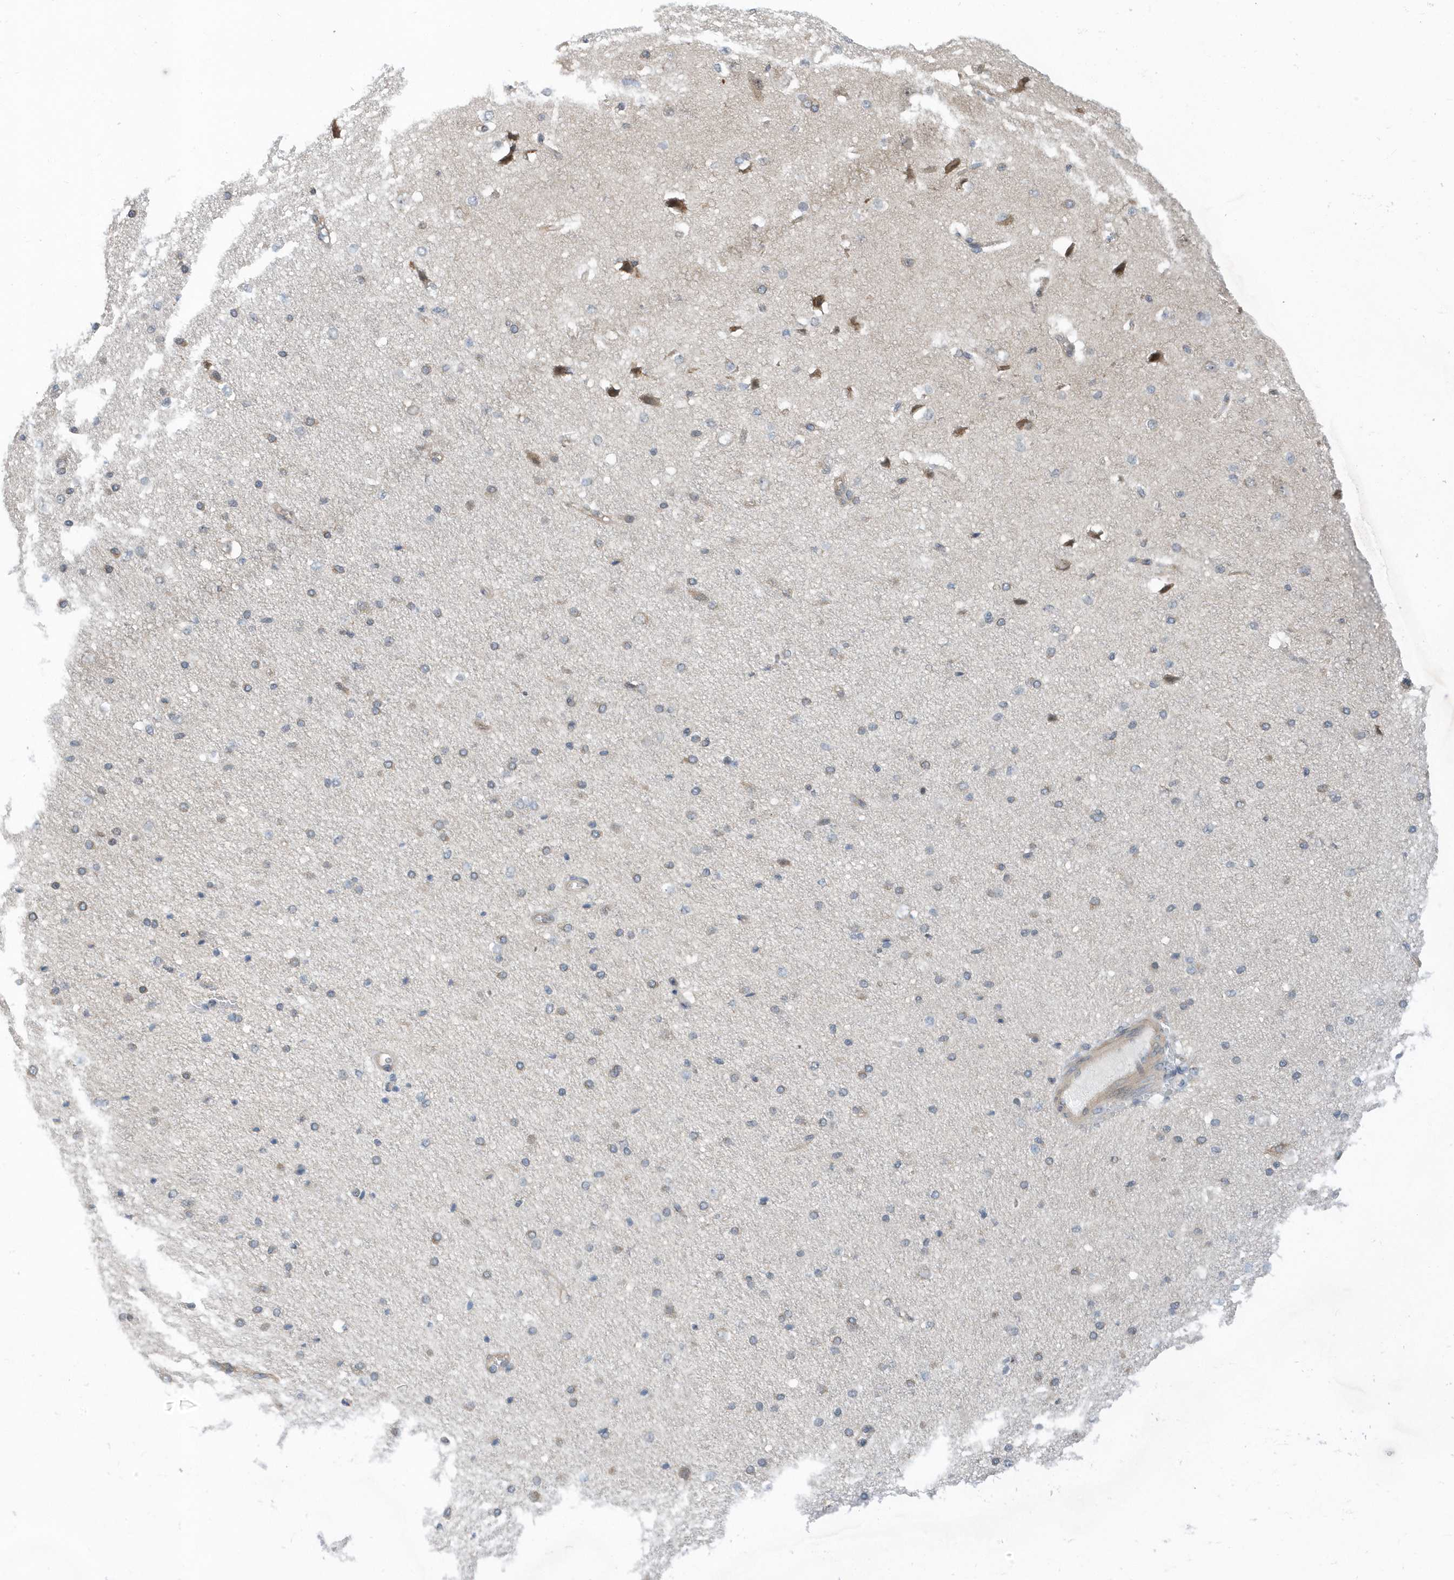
{"staining": {"intensity": "weak", "quantity": "25%-75%", "location": "cytoplasmic/membranous"}, "tissue": "cerebral cortex", "cell_type": "Endothelial cells", "image_type": "normal", "snomed": [{"axis": "morphology", "description": "Normal tissue, NOS"}, {"axis": "morphology", "description": "Developmental malformation"}, {"axis": "topography", "description": "Cerebral cortex"}], "caption": "Human cerebral cortex stained for a protein (brown) shows weak cytoplasmic/membranous positive staining in approximately 25%-75% of endothelial cells.", "gene": "USP53", "patient": {"sex": "female", "age": 30}}